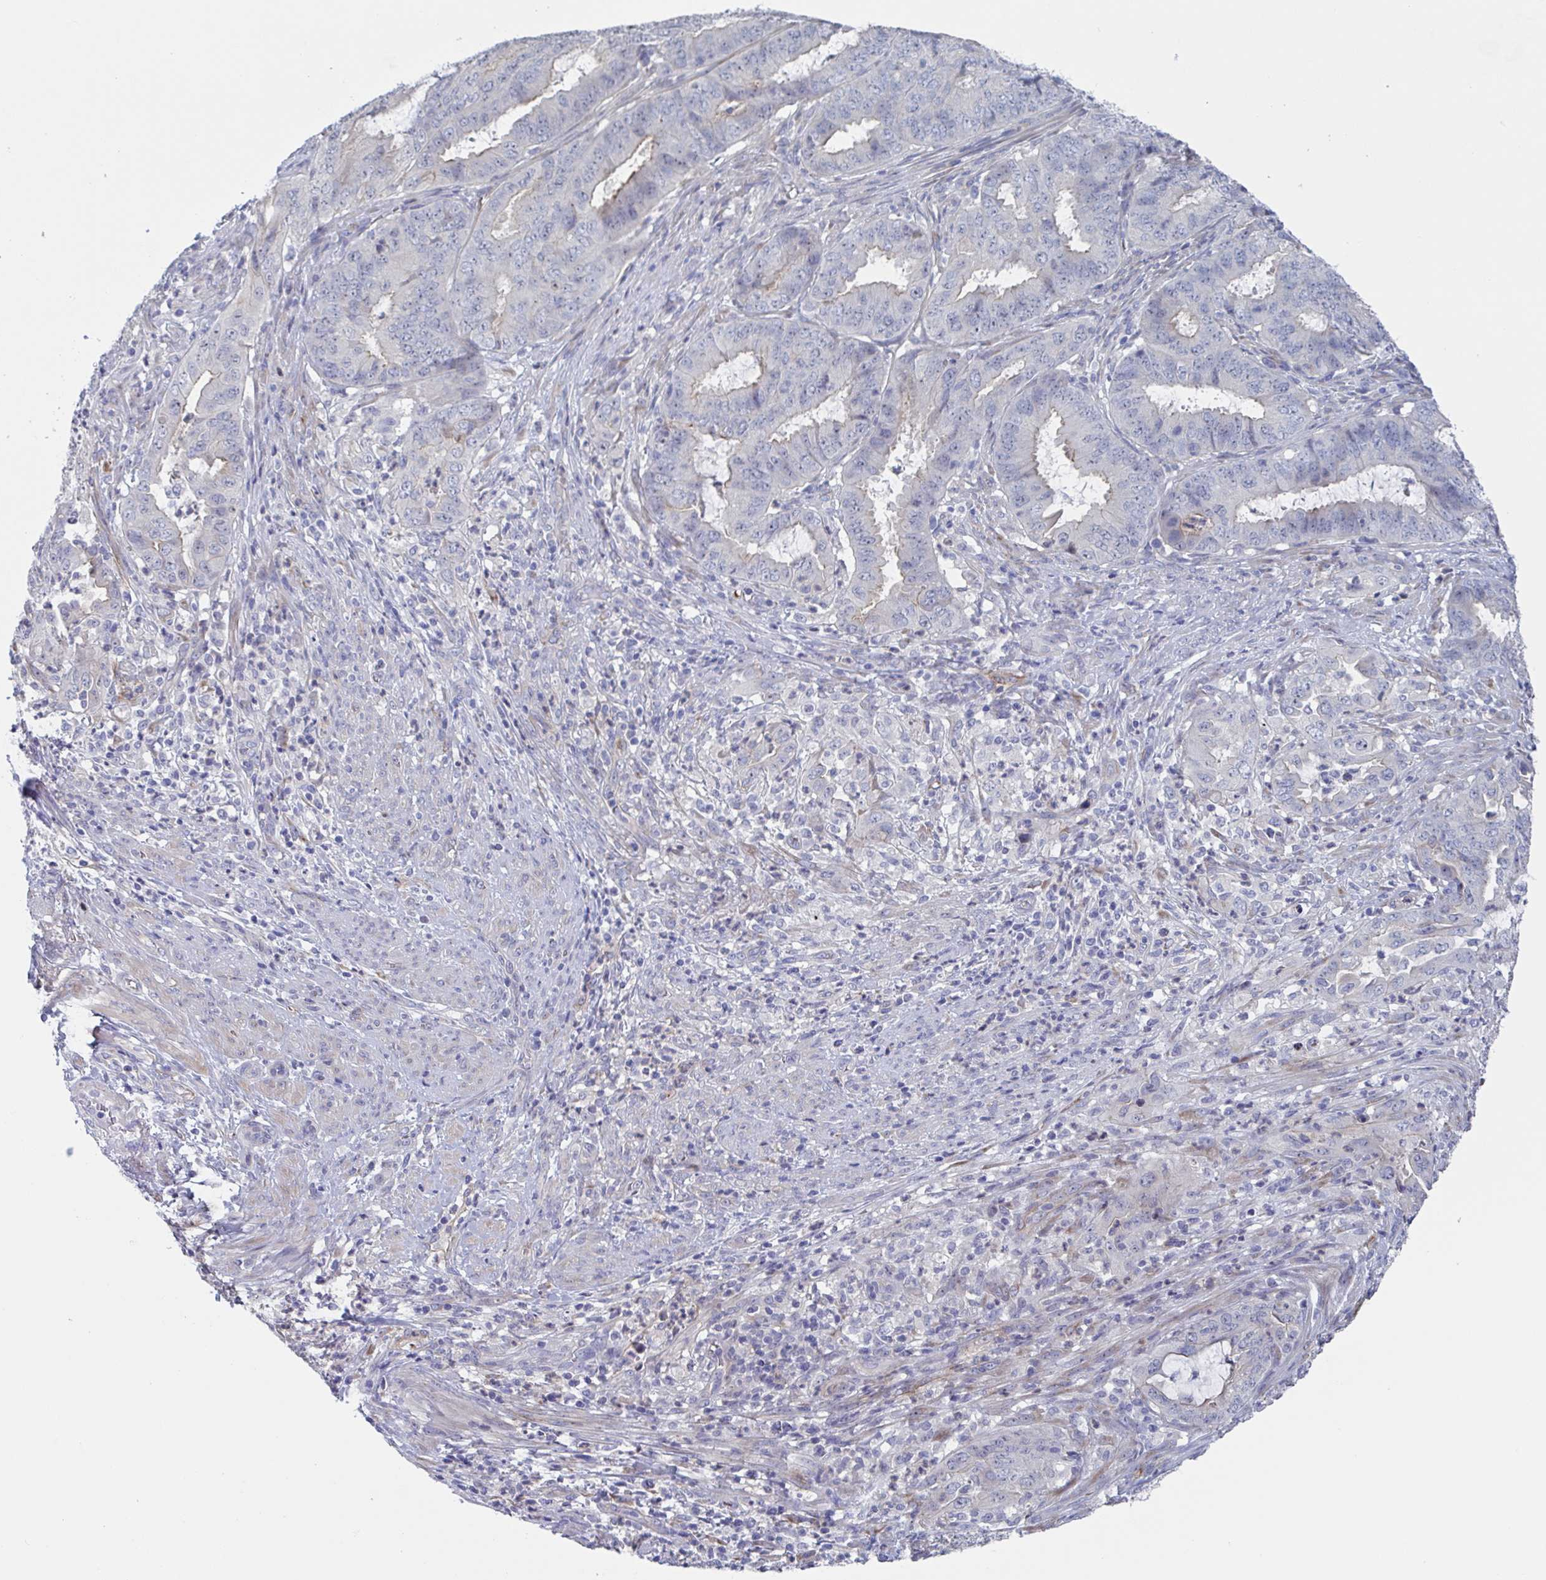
{"staining": {"intensity": "negative", "quantity": "none", "location": "none"}, "tissue": "endometrial cancer", "cell_type": "Tumor cells", "image_type": "cancer", "snomed": [{"axis": "morphology", "description": "Adenocarcinoma, NOS"}, {"axis": "topography", "description": "Endometrium"}], "caption": "A photomicrograph of endometrial cancer stained for a protein shows no brown staining in tumor cells. (Immunohistochemistry (ihc), brightfield microscopy, high magnification).", "gene": "ST14", "patient": {"sex": "female", "age": 51}}